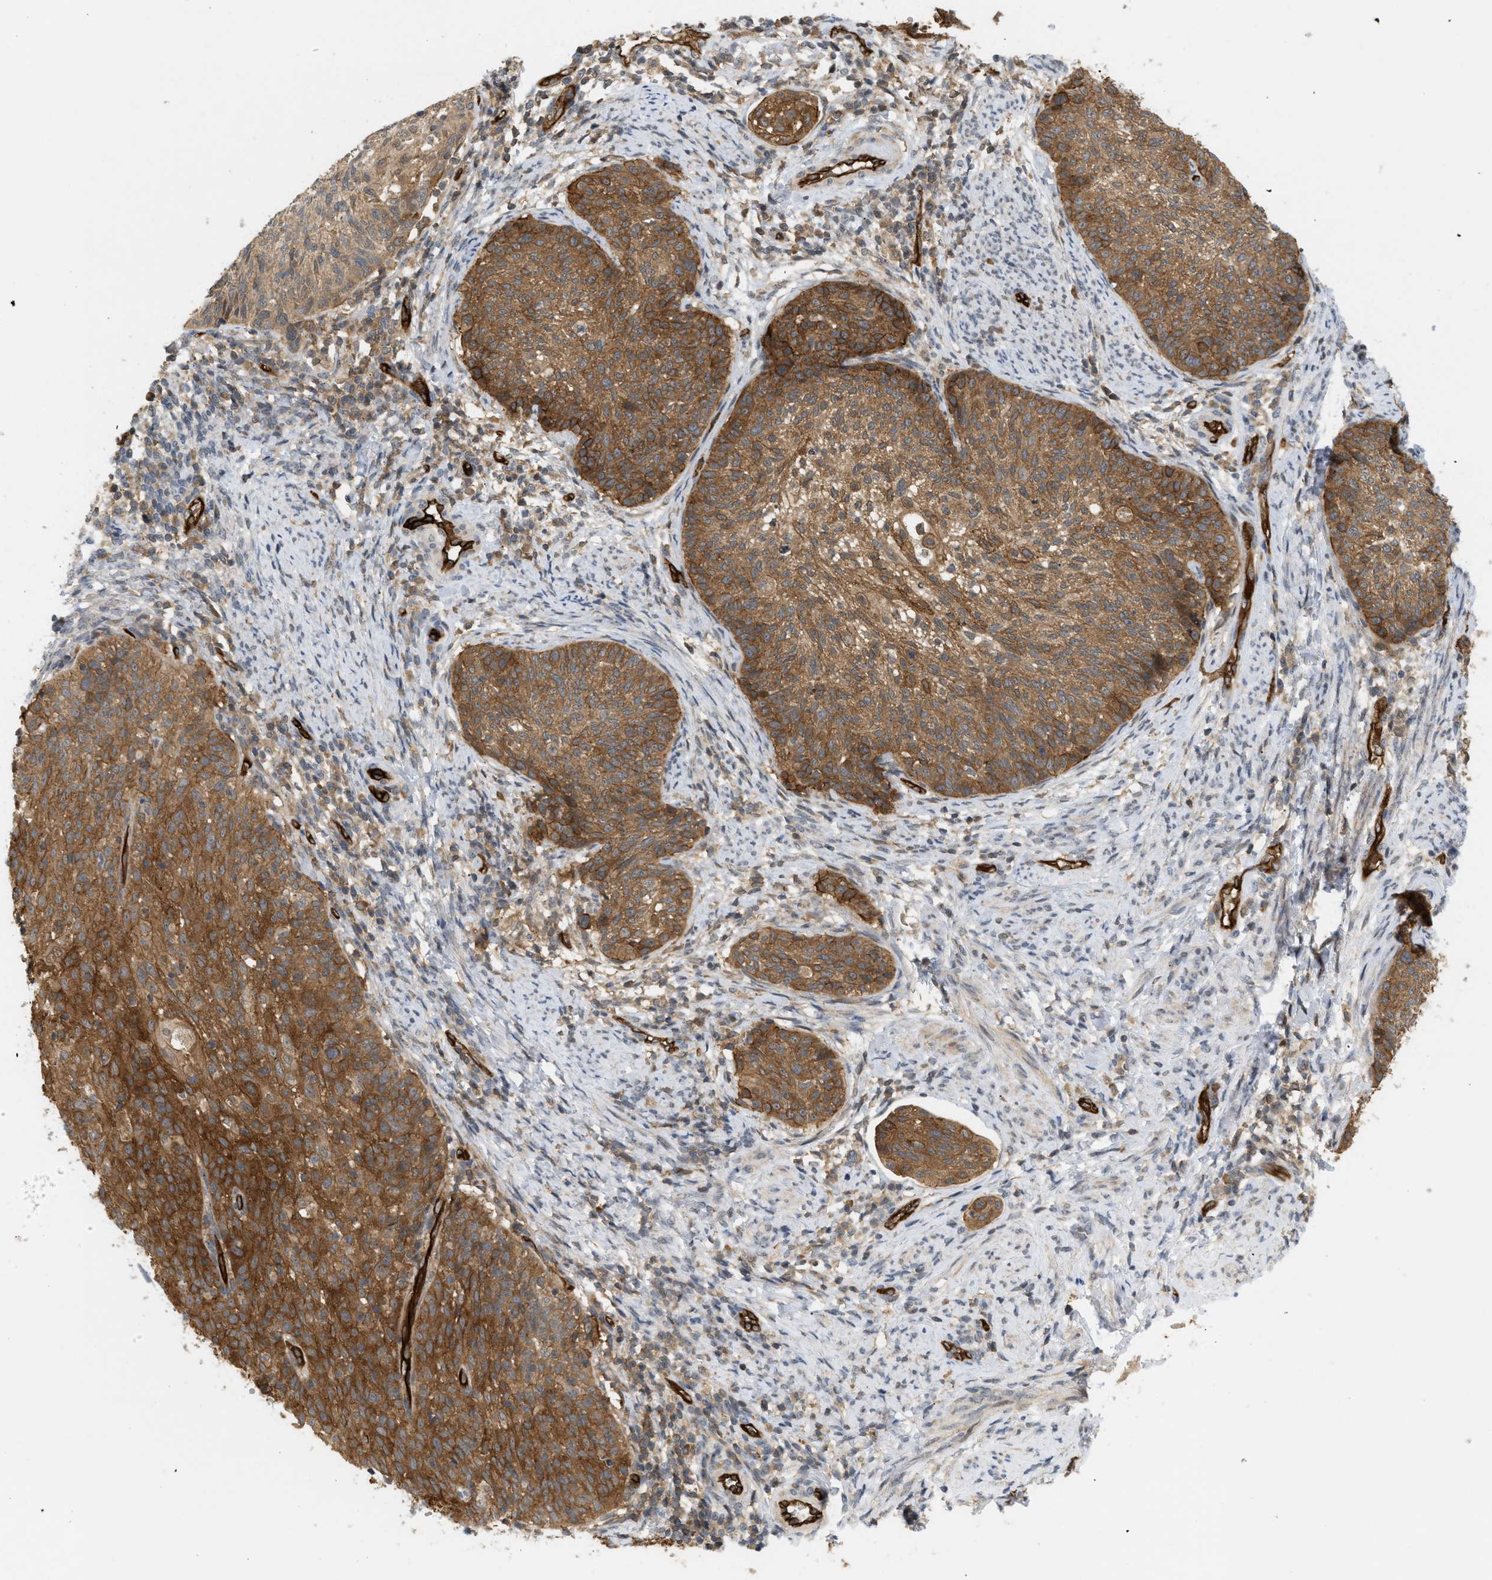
{"staining": {"intensity": "moderate", "quantity": ">75%", "location": "cytoplasmic/membranous"}, "tissue": "cervical cancer", "cell_type": "Tumor cells", "image_type": "cancer", "snomed": [{"axis": "morphology", "description": "Squamous cell carcinoma, NOS"}, {"axis": "topography", "description": "Cervix"}], "caption": "Cervical cancer was stained to show a protein in brown. There is medium levels of moderate cytoplasmic/membranous positivity in about >75% of tumor cells.", "gene": "PALMD", "patient": {"sex": "female", "age": 70}}